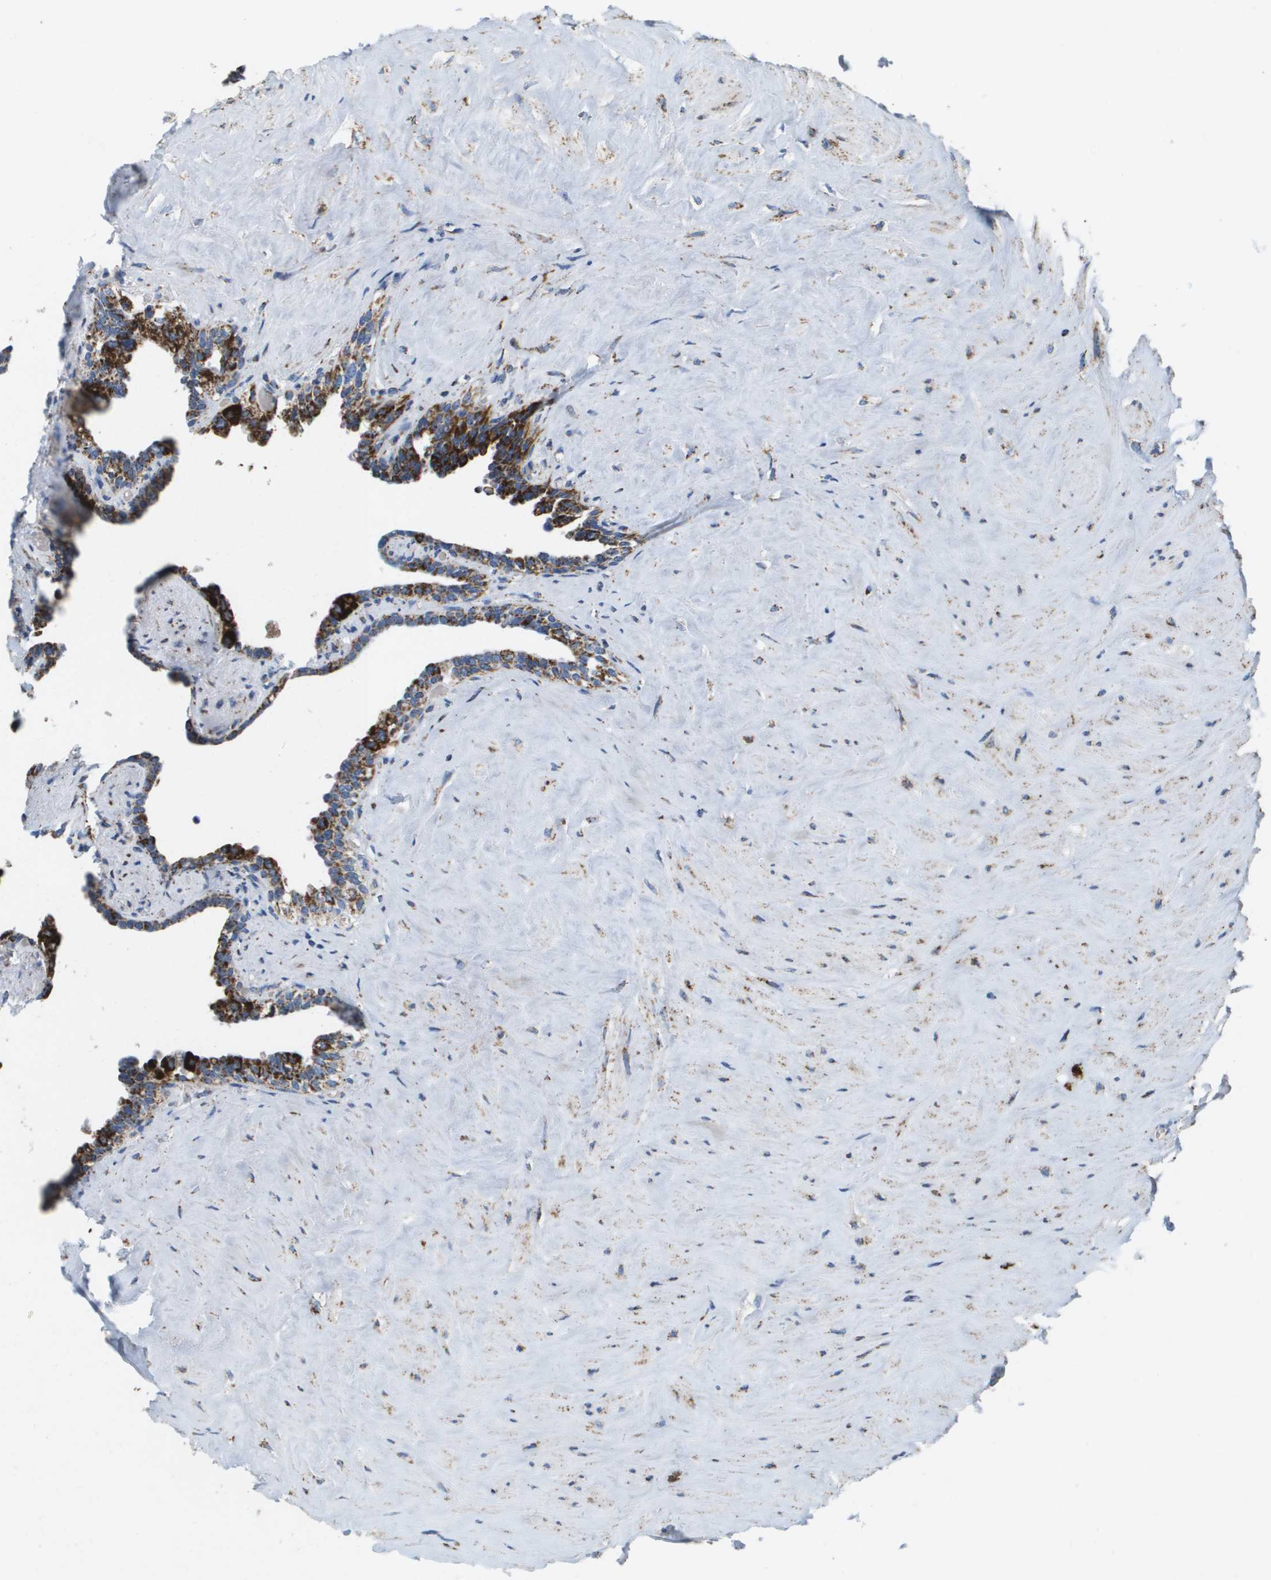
{"staining": {"intensity": "strong", "quantity": ">75%", "location": "cytoplasmic/membranous"}, "tissue": "seminal vesicle", "cell_type": "Glandular cells", "image_type": "normal", "snomed": [{"axis": "morphology", "description": "Normal tissue, NOS"}, {"axis": "topography", "description": "Seminal veicle"}], "caption": "Immunohistochemical staining of normal human seminal vesicle reveals >75% levels of strong cytoplasmic/membranous protein positivity in approximately >75% of glandular cells.", "gene": "ATP5F1B", "patient": {"sex": "male", "age": 63}}